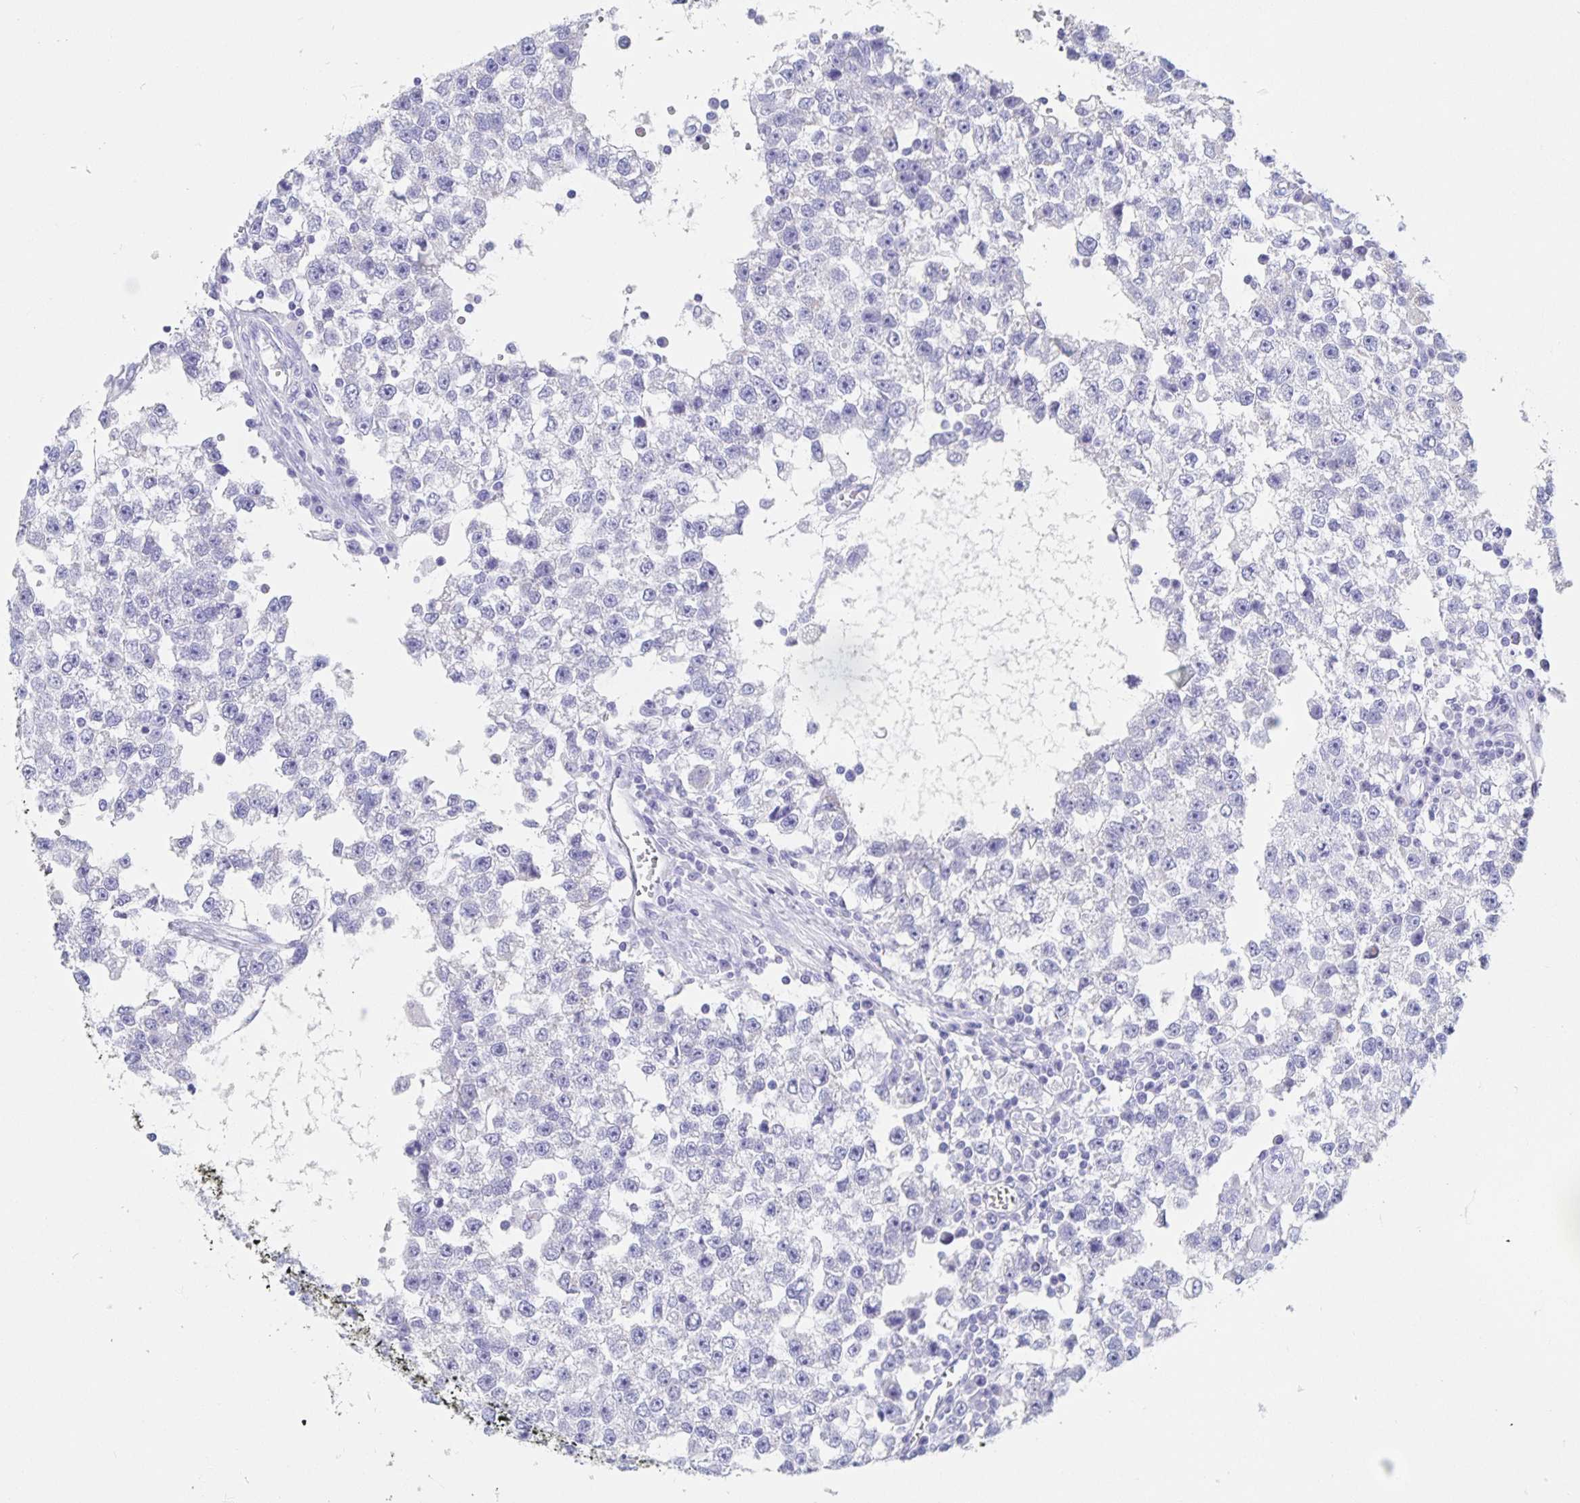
{"staining": {"intensity": "negative", "quantity": "none", "location": "none"}, "tissue": "testis cancer", "cell_type": "Tumor cells", "image_type": "cancer", "snomed": [{"axis": "morphology", "description": "Seminoma, NOS"}, {"axis": "topography", "description": "Testis"}], "caption": "IHC histopathology image of neoplastic tissue: testis seminoma stained with DAB displays no significant protein expression in tumor cells.", "gene": "DMBT1", "patient": {"sex": "male", "age": 34}}